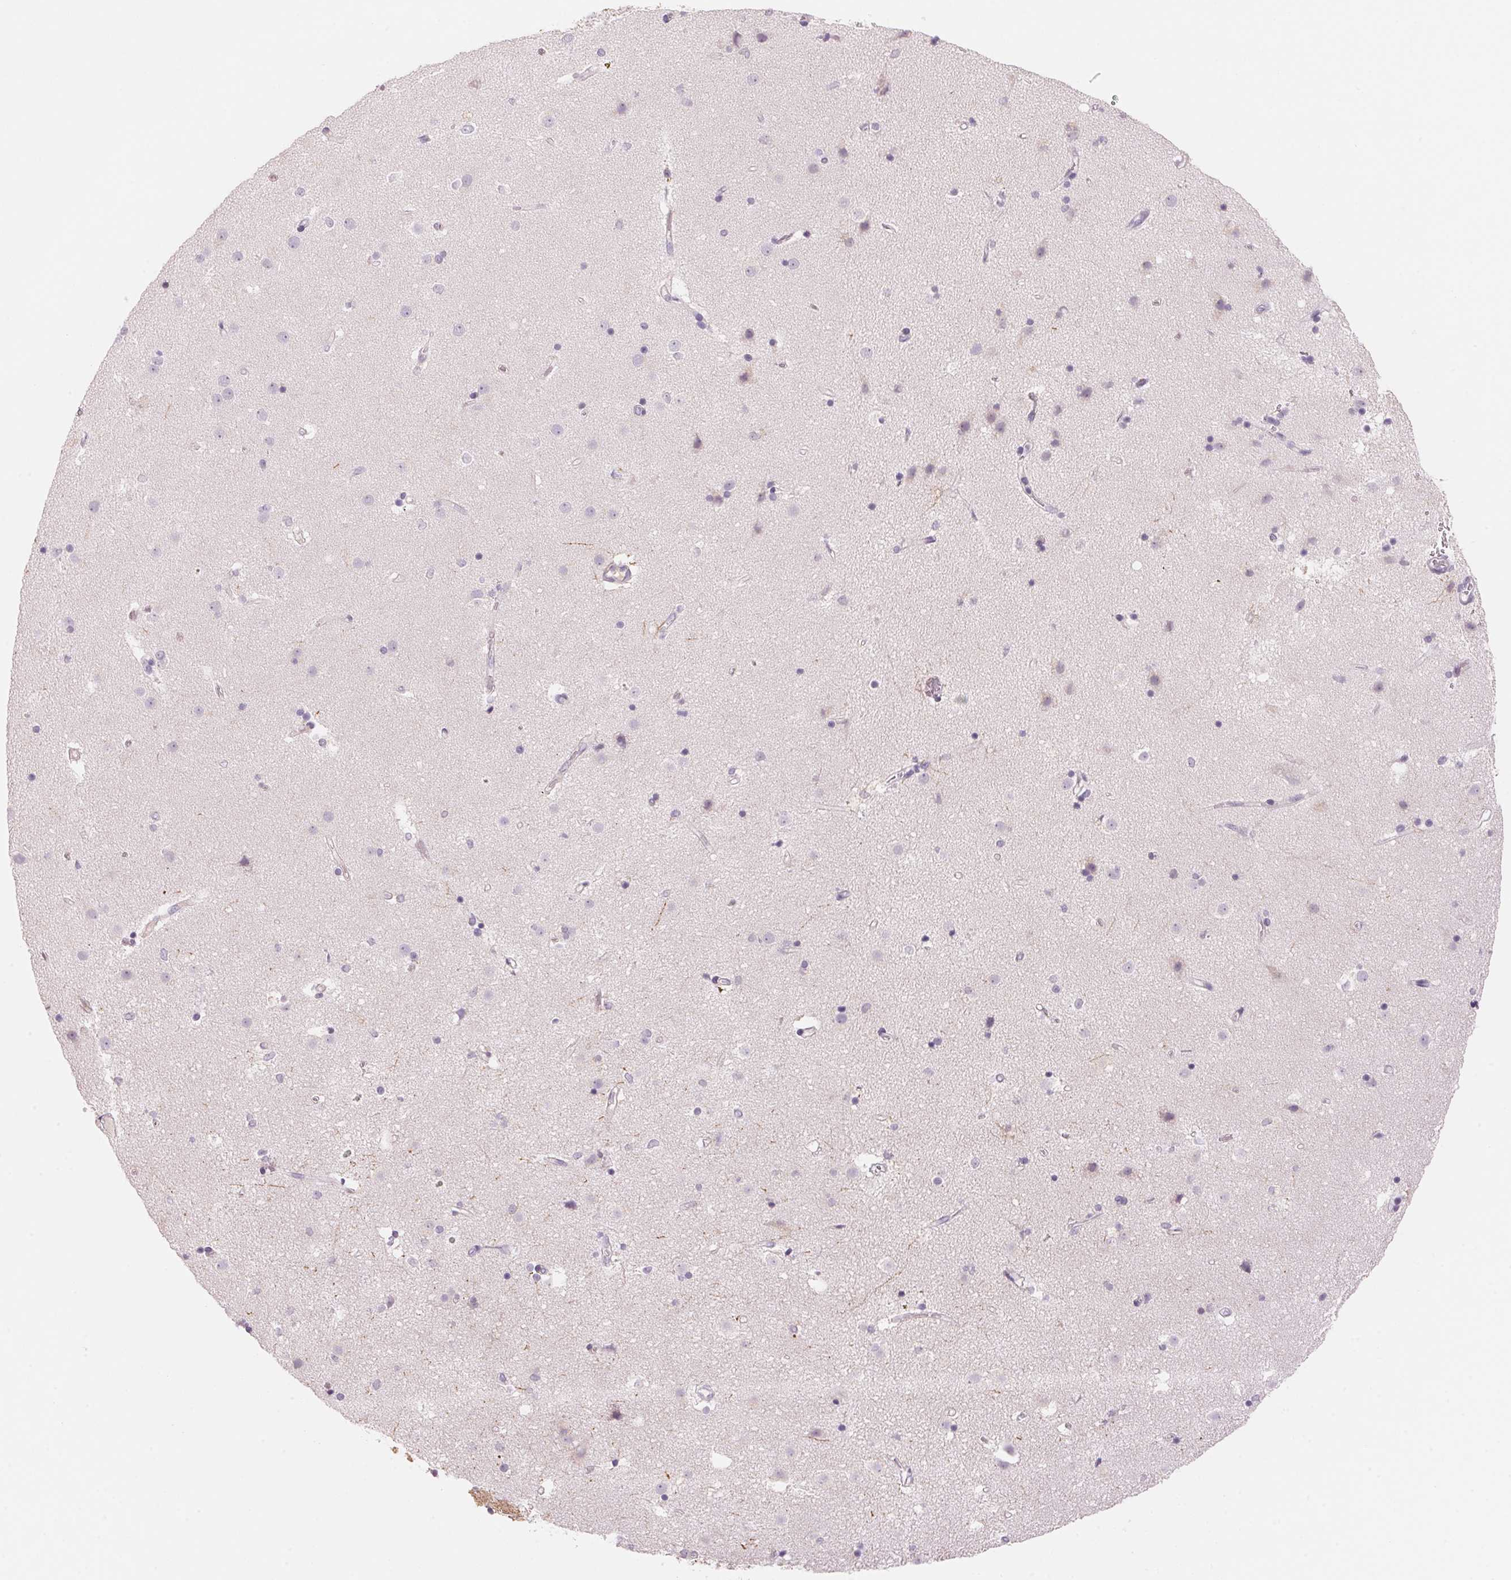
{"staining": {"intensity": "negative", "quantity": "none", "location": "none"}, "tissue": "caudate", "cell_type": "Glial cells", "image_type": "normal", "snomed": [{"axis": "morphology", "description": "Normal tissue, NOS"}, {"axis": "topography", "description": "Lateral ventricle wall"}], "caption": "Photomicrograph shows no significant protein expression in glial cells of unremarkable caudate.", "gene": "CYP11B1", "patient": {"sex": "female", "age": 71}}